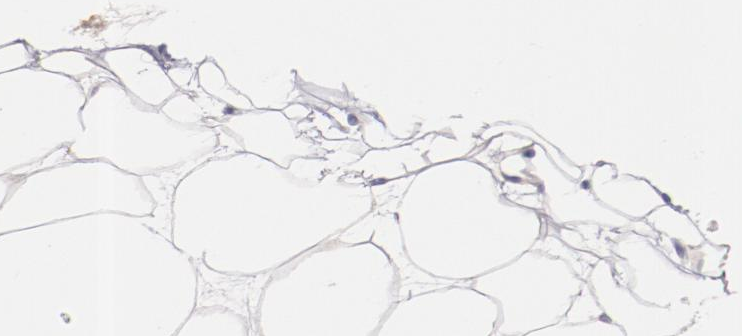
{"staining": {"intensity": "negative", "quantity": "none", "location": "none"}, "tissue": "adipose tissue", "cell_type": "Adipocytes", "image_type": "normal", "snomed": [{"axis": "morphology", "description": "Normal tissue, NOS"}, {"axis": "topography", "description": "Breast"}], "caption": "The micrograph exhibits no significant staining in adipocytes of adipose tissue. (Stains: DAB (3,3'-diaminobenzidine) immunohistochemistry (IHC) with hematoxylin counter stain, Microscopy: brightfield microscopy at high magnification).", "gene": "ENTPD5", "patient": {"sex": "female", "age": 22}}